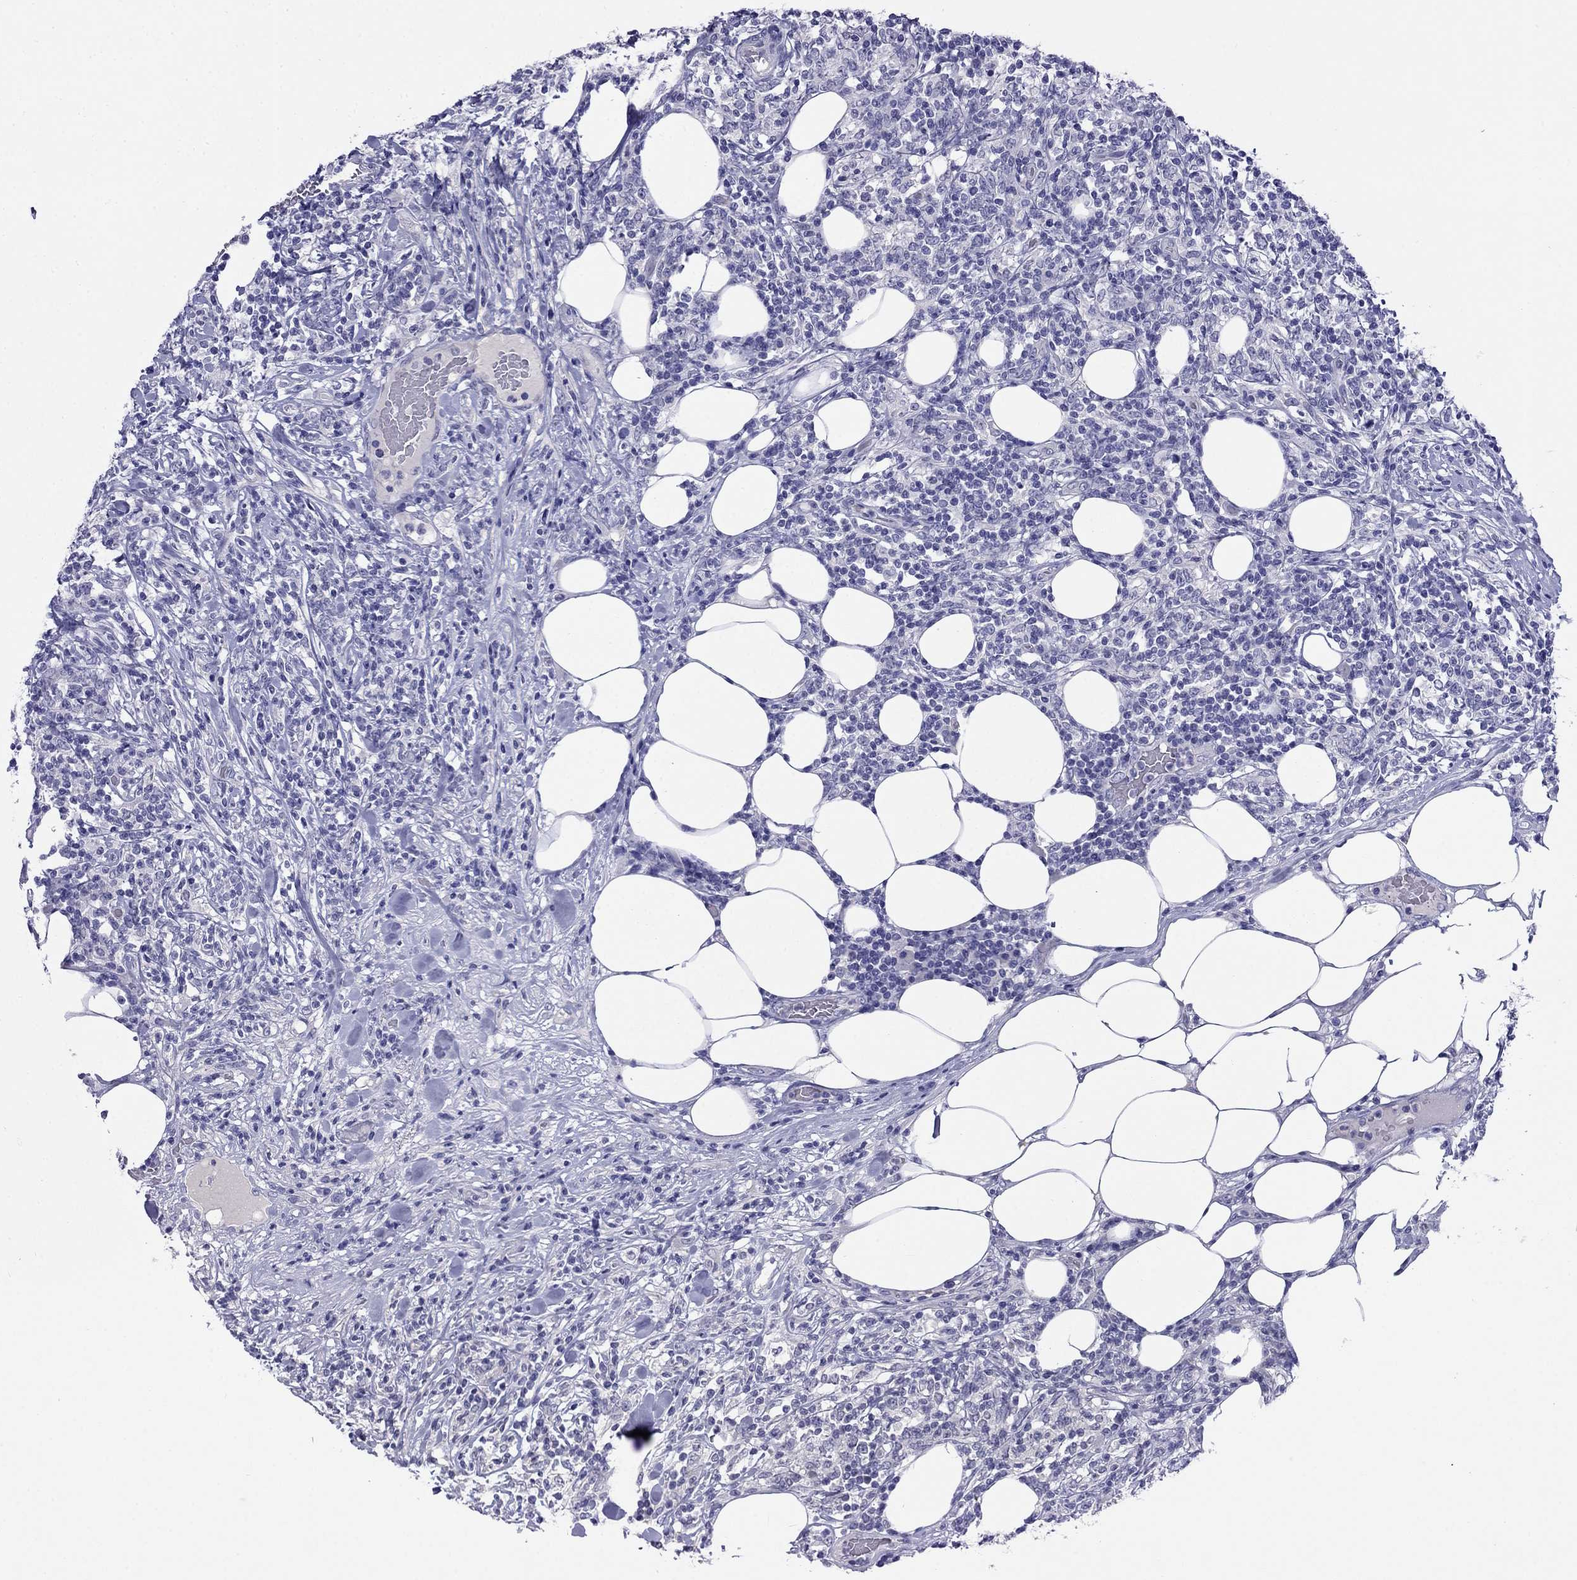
{"staining": {"intensity": "negative", "quantity": "none", "location": "none"}, "tissue": "lymphoma", "cell_type": "Tumor cells", "image_type": "cancer", "snomed": [{"axis": "morphology", "description": "Malignant lymphoma, non-Hodgkin's type, High grade"}, {"axis": "topography", "description": "Lymph node"}], "caption": "Tumor cells are negative for brown protein staining in malignant lymphoma, non-Hodgkin's type (high-grade).", "gene": "MYO15A", "patient": {"sex": "female", "age": 84}}